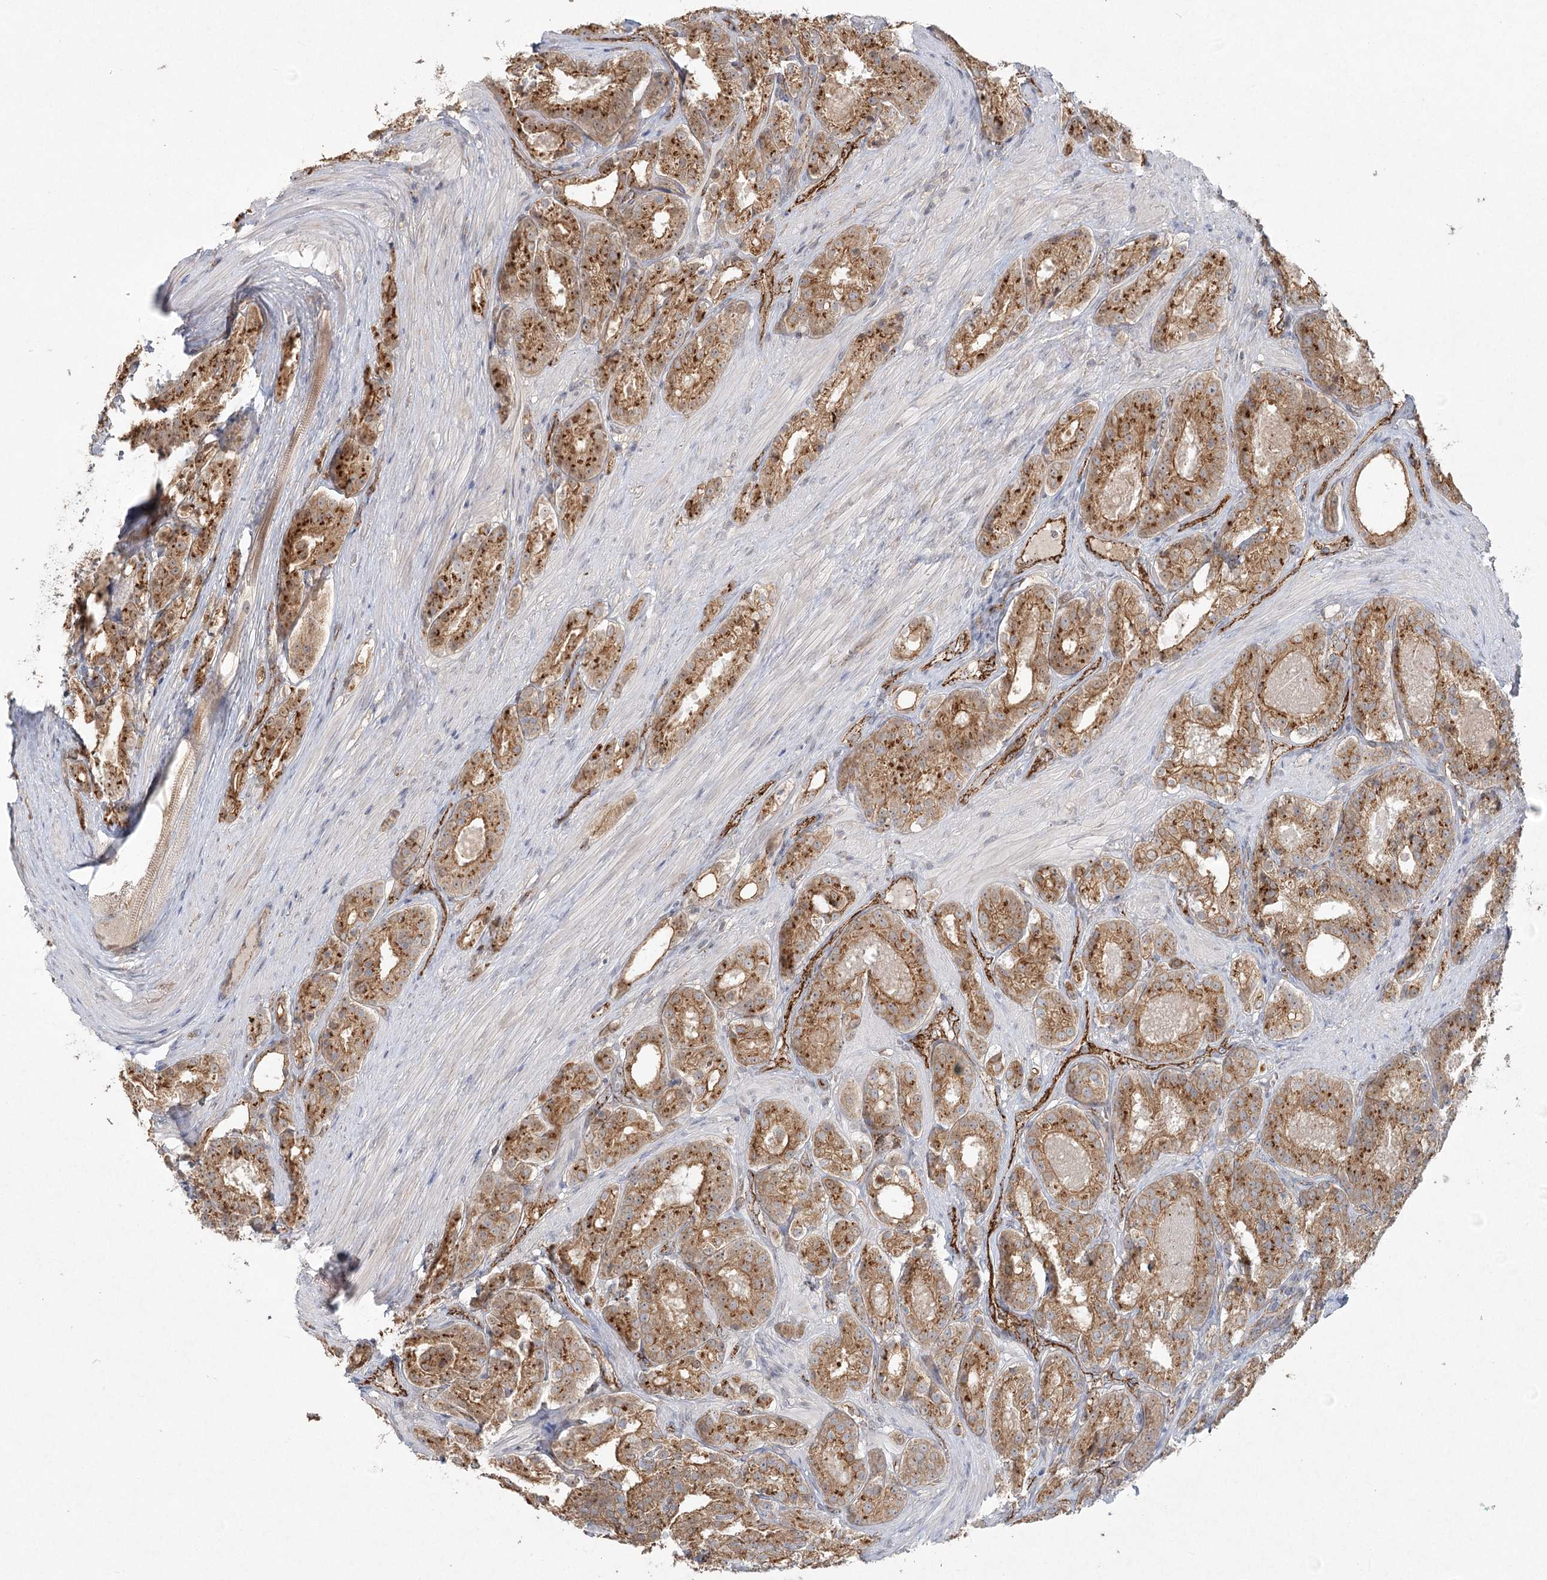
{"staining": {"intensity": "moderate", "quantity": ">75%", "location": "cytoplasmic/membranous"}, "tissue": "prostate cancer", "cell_type": "Tumor cells", "image_type": "cancer", "snomed": [{"axis": "morphology", "description": "Adenocarcinoma, High grade"}, {"axis": "topography", "description": "Prostate"}], "caption": "This is an image of immunohistochemistry (IHC) staining of high-grade adenocarcinoma (prostate), which shows moderate staining in the cytoplasmic/membranous of tumor cells.", "gene": "KBTBD4", "patient": {"sex": "male", "age": 60}}